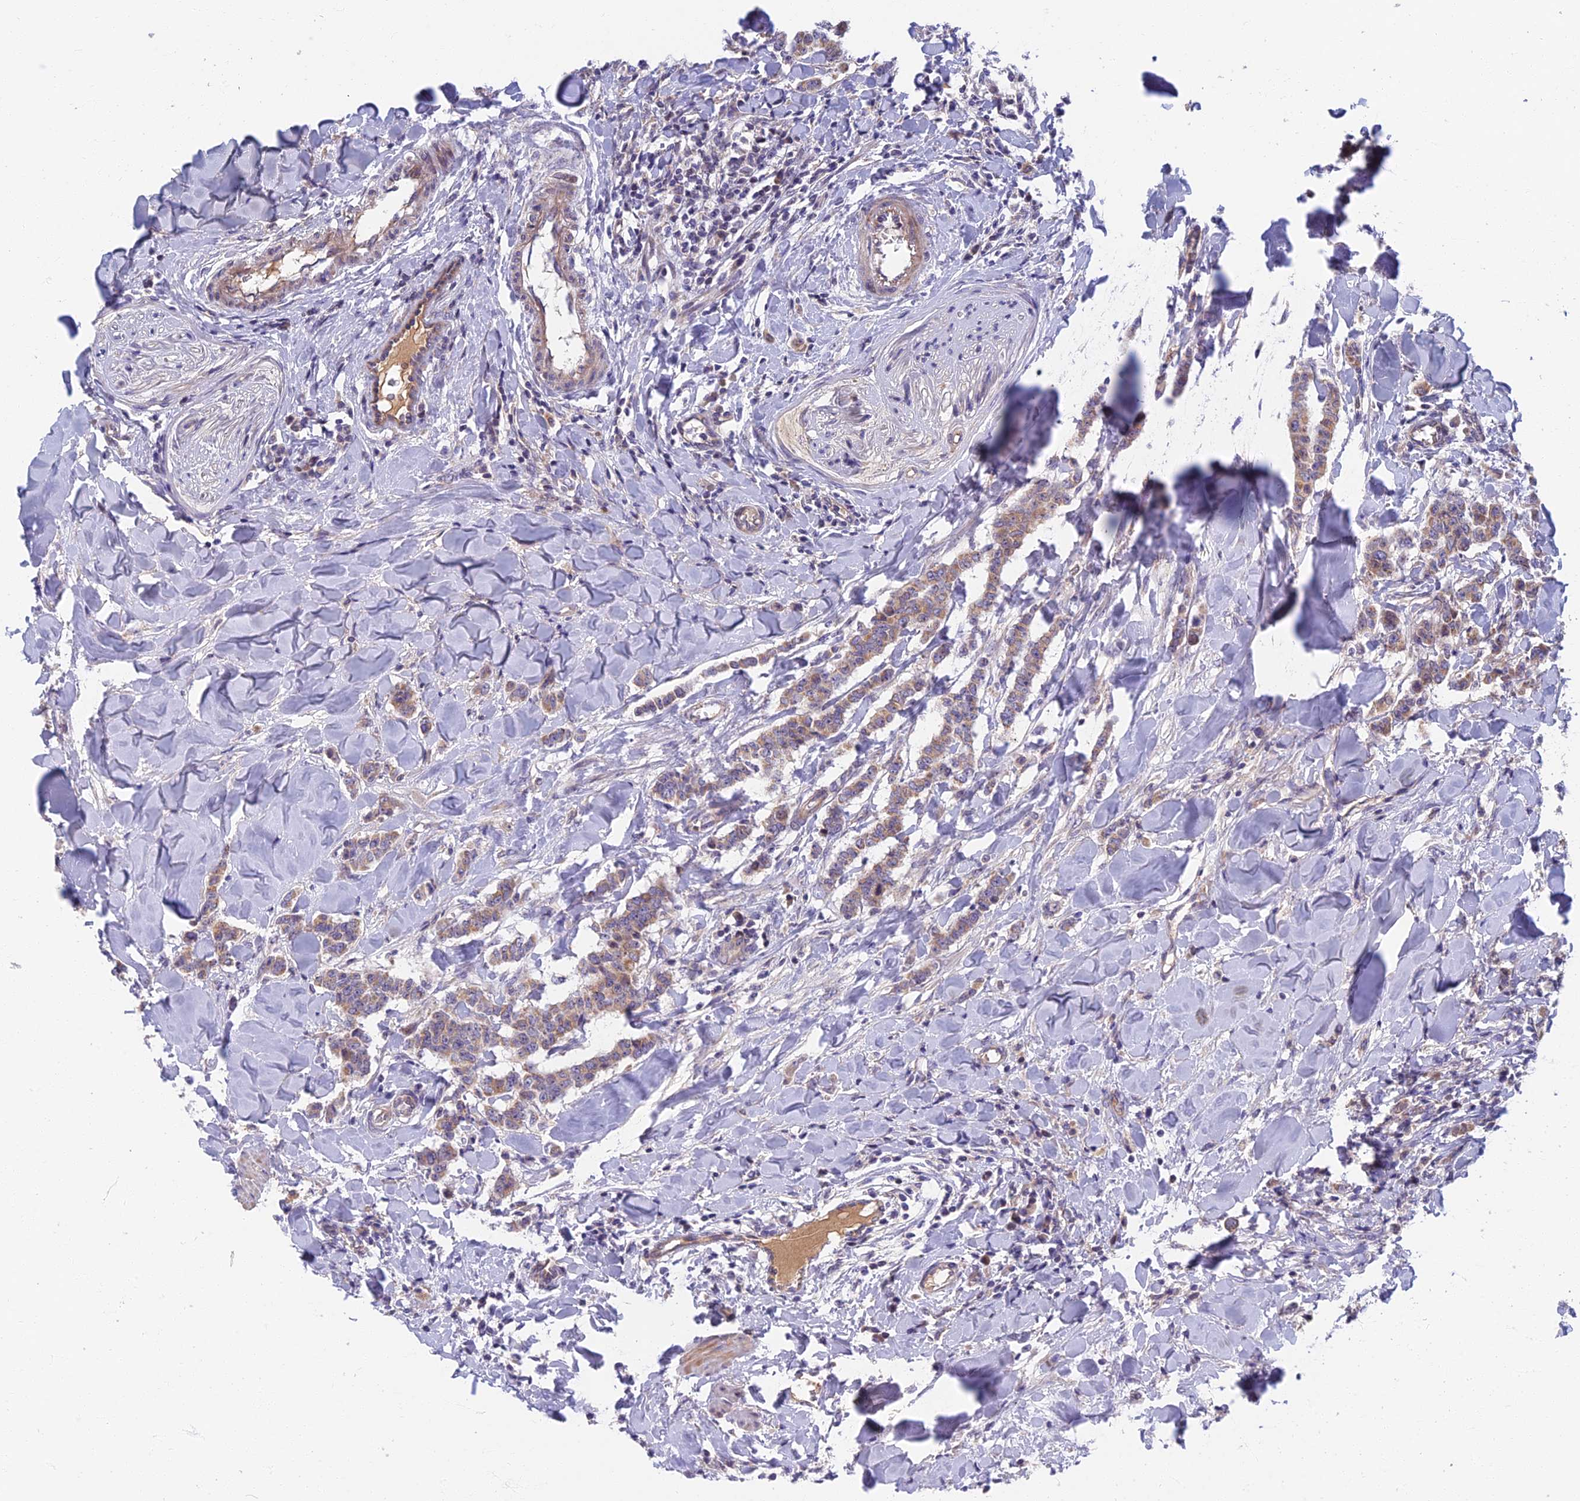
{"staining": {"intensity": "weak", "quantity": ">75%", "location": "cytoplasmic/membranous"}, "tissue": "breast cancer", "cell_type": "Tumor cells", "image_type": "cancer", "snomed": [{"axis": "morphology", "description": "Duct carcinoma"}, {"axis": "topography", "description": "Breast"}], "caption": "A low amount of weak cytoplasmic/membranous staining is present in approximately >75% of tumor cells in breast cancer tissue. (Brightfield microscopy of DAB IHC at high magnification).", "gene": "SOGA1", "patient": {"sex": "female", "age": 40}}